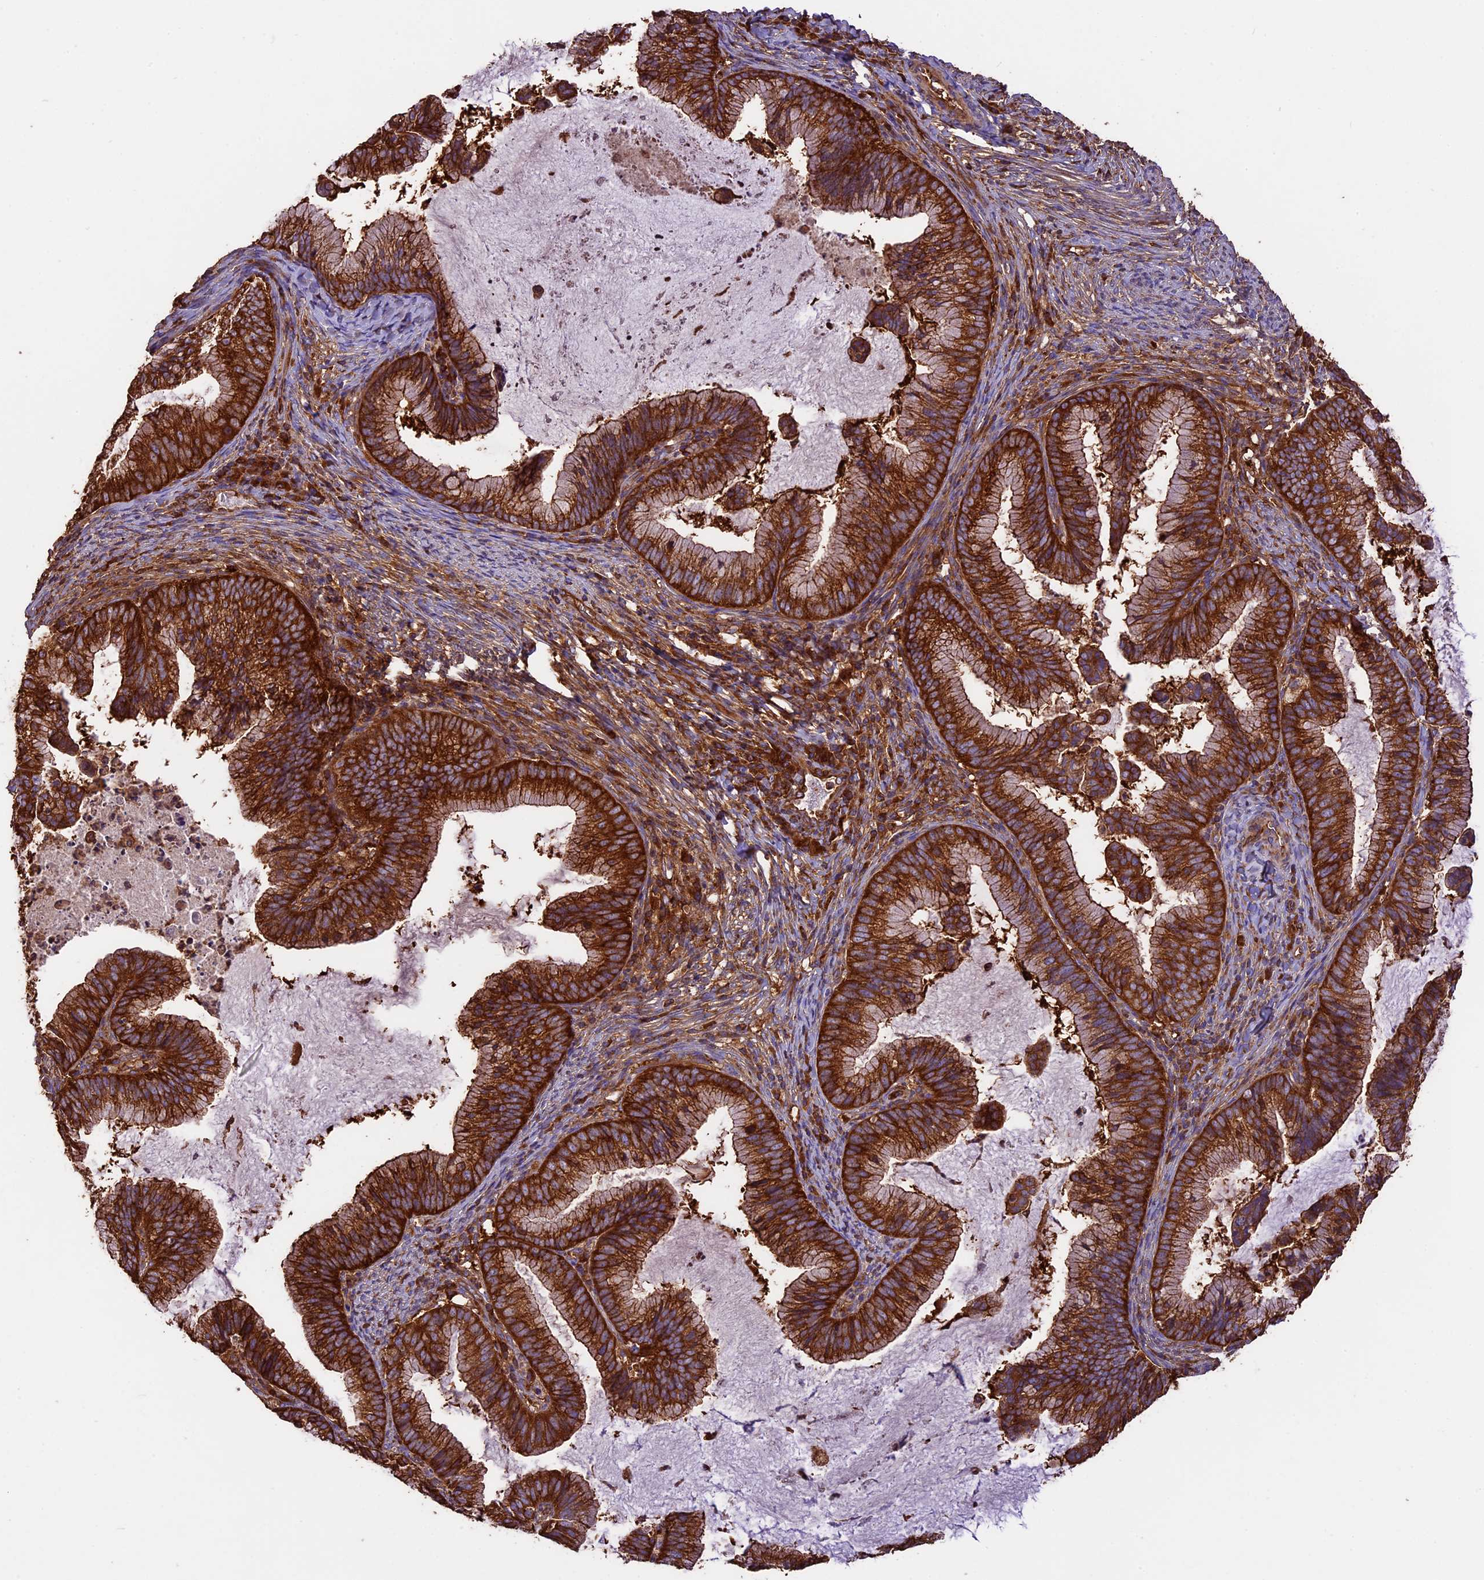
{"staining": {"intensity": "strong", "quantity": ">75%", "location": "cytoplasmic/membranous"}, "tissue": "cervical cancer", "cell_type": "Tumor cells", "image_type": "cancer", "snomed": [{"axis": "morphology", "description": "Adenocarcinoma, NOS"}, {"axis": "topography", "description": "Cervix"}], "caption": "This photomicrograph demonstrates immunohistochemistry staining of cervical cancer (adenocarcinoma), with high strong cytoplasmic/membranous positivity in approximately >75% of tumor cells.", "gene": "KARS1", "patient": {"sex": "female", "age": 36}}